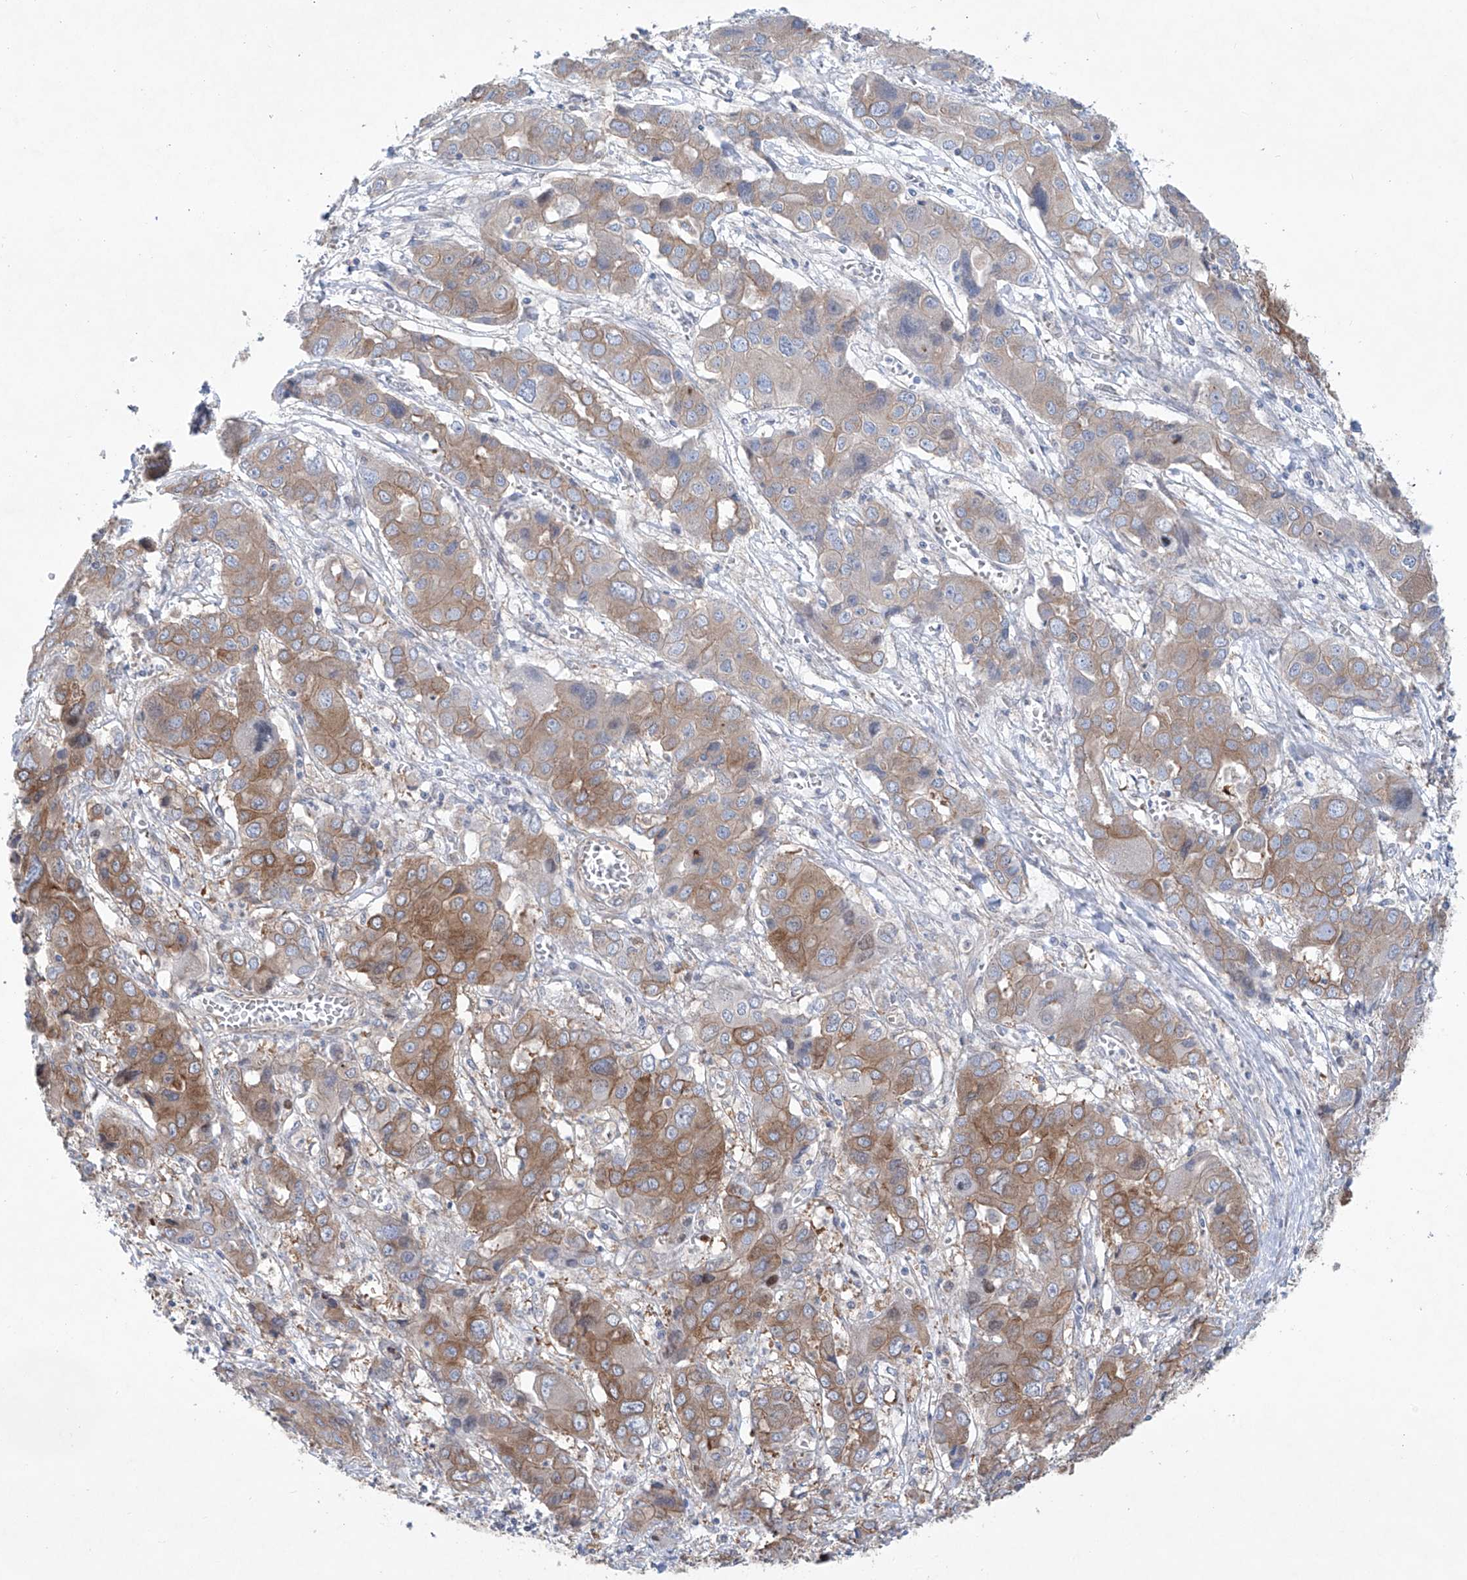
{"staining": {"intensity": "moderate", "quantity": "25%-75%", "location": "cytoplasmic/membranous"}, "tissue": "liver cancer", "cell_type": "Tumor cells", "image_type": "cancer", "snomed": [{"axis": "morphology", "description": "Cholangiocarcinoma"}, {"axis": "topography", "description": "Liver"}], "caption": "About 25%-75% of tumor cells in liver cholangiocarcinoma exhibit moderate cytoplasmic/membranous protein positivity as visualized by brown immunohistochemical staining.", "gene": "KLC4", "patient": {"sex": "male", "age": 67}}